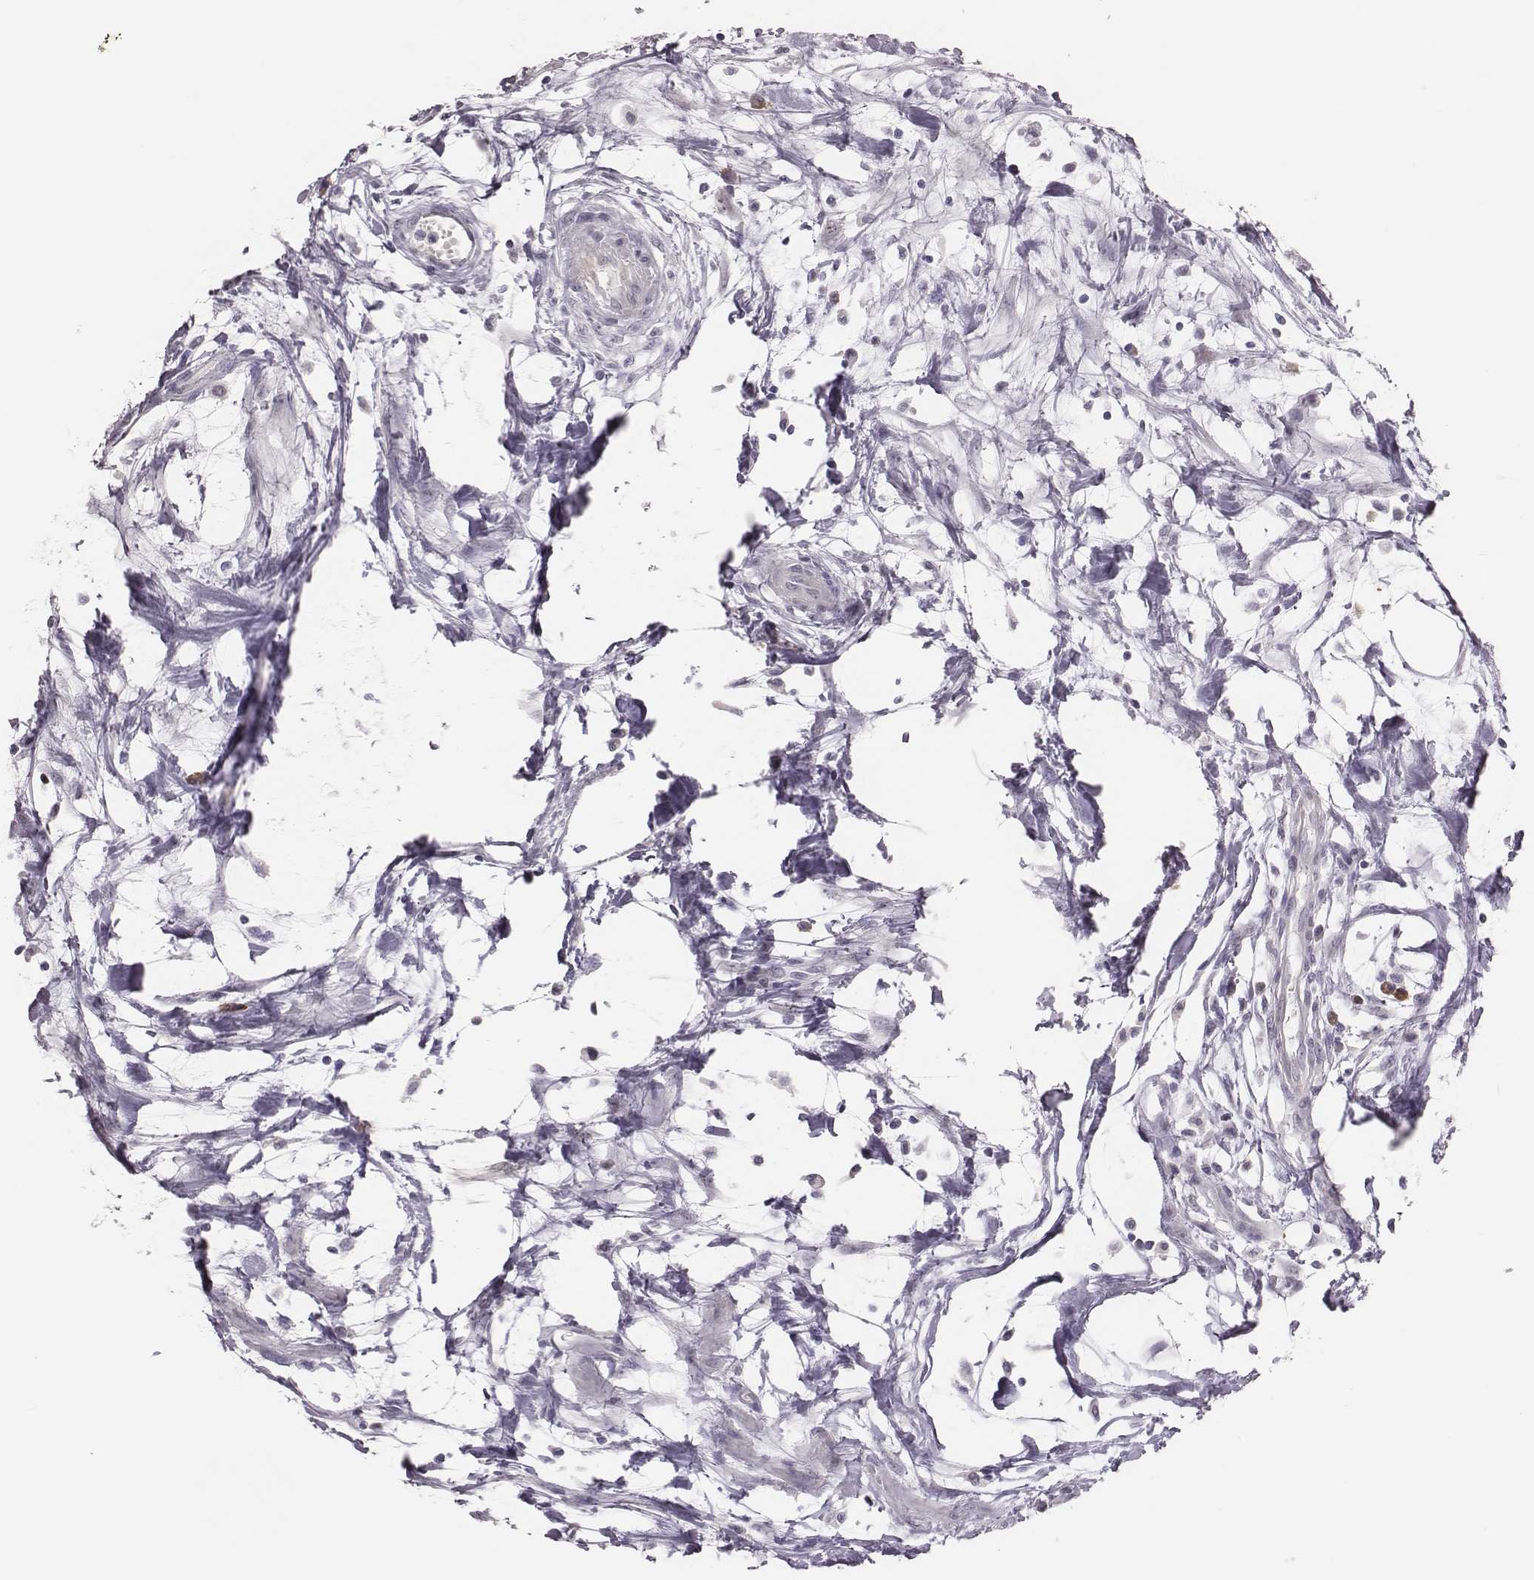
{"staining": {"intensity": "negative", "quantity": "none", "location": "none"}, "tissue": "testis cancer", "cell_type": "Tumor cells", "image_type": "cancer", "snomed": [{"axis": "morphology", "description": "Carcinoma, Embryonal, NOS"}, {"axis": "morphology", "description": "Teratoma, malignant, NOS"}, {"axis": "topography", "description": "Testis"}], "caption": "This micrograph is of testis embryonal carcinoma stained with IHC to label a protein in brown with the nuclei are counter-stained blue. There is no staining in tumor cells.", "gene": "PBK", "patient": {"sex": "male", "age": 44}}